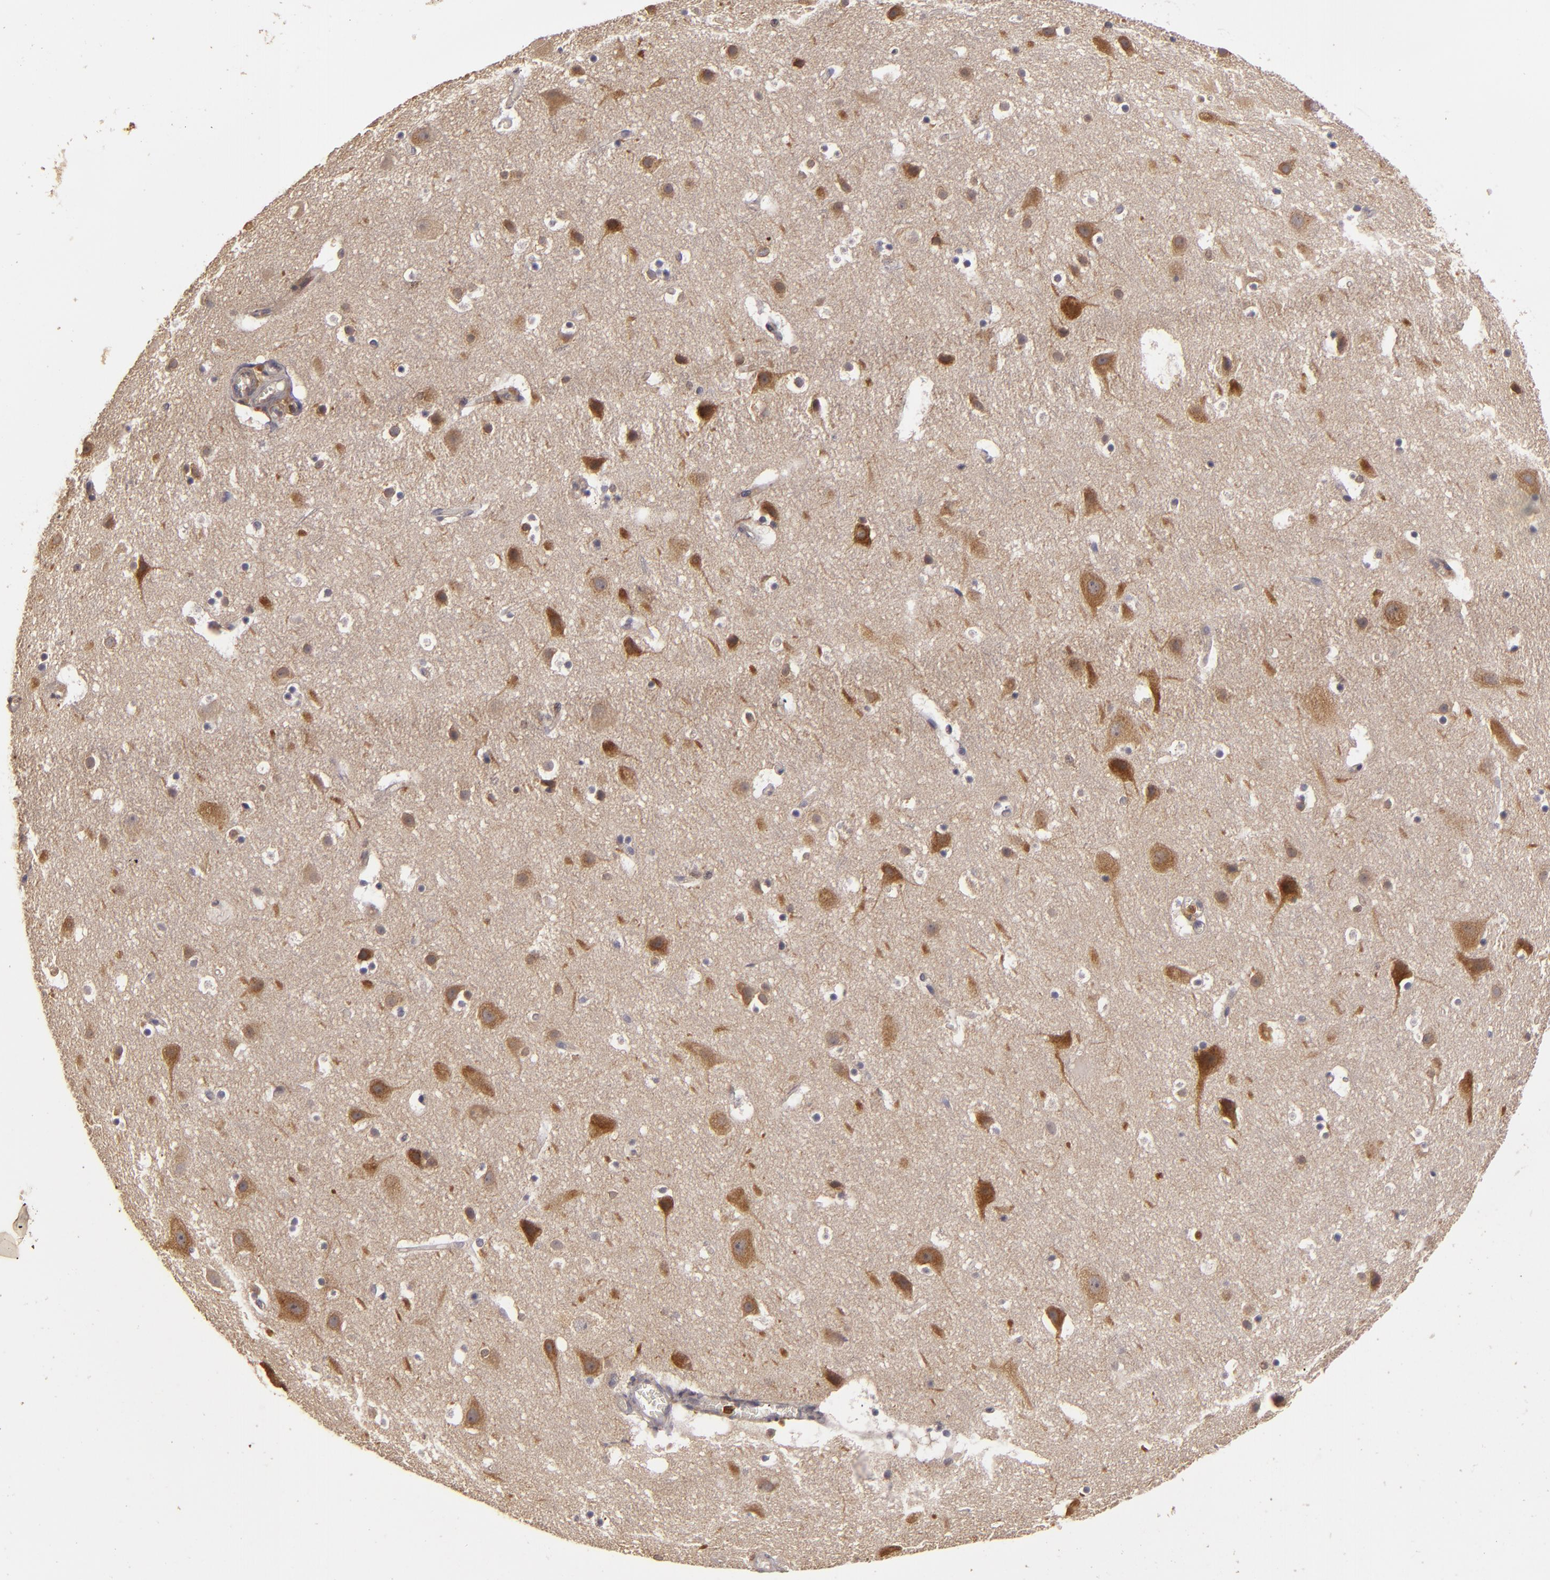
{"staining": {"intensity": "weak", "quantity": ">75%", "location": "cytoplasmic/membranous"}, "tissue": "cerebral cortex", "cell_type": "Endothelial cells", "image_type": "normal", "snomed": [{"axis": "morphology", "description": "Normal tissue, NOS"}, {"axis": "topography", "description": "Cerebral cortex"}], "caption": "Weak cytoplasmic/membranous staining for a protein is identified in approximately >75% of endothelial cells of benign cerebral cortex using immunohistochemistry (IHC).", "gene": "PRKCD", "patient": {"sex": "male", "age": 45}}